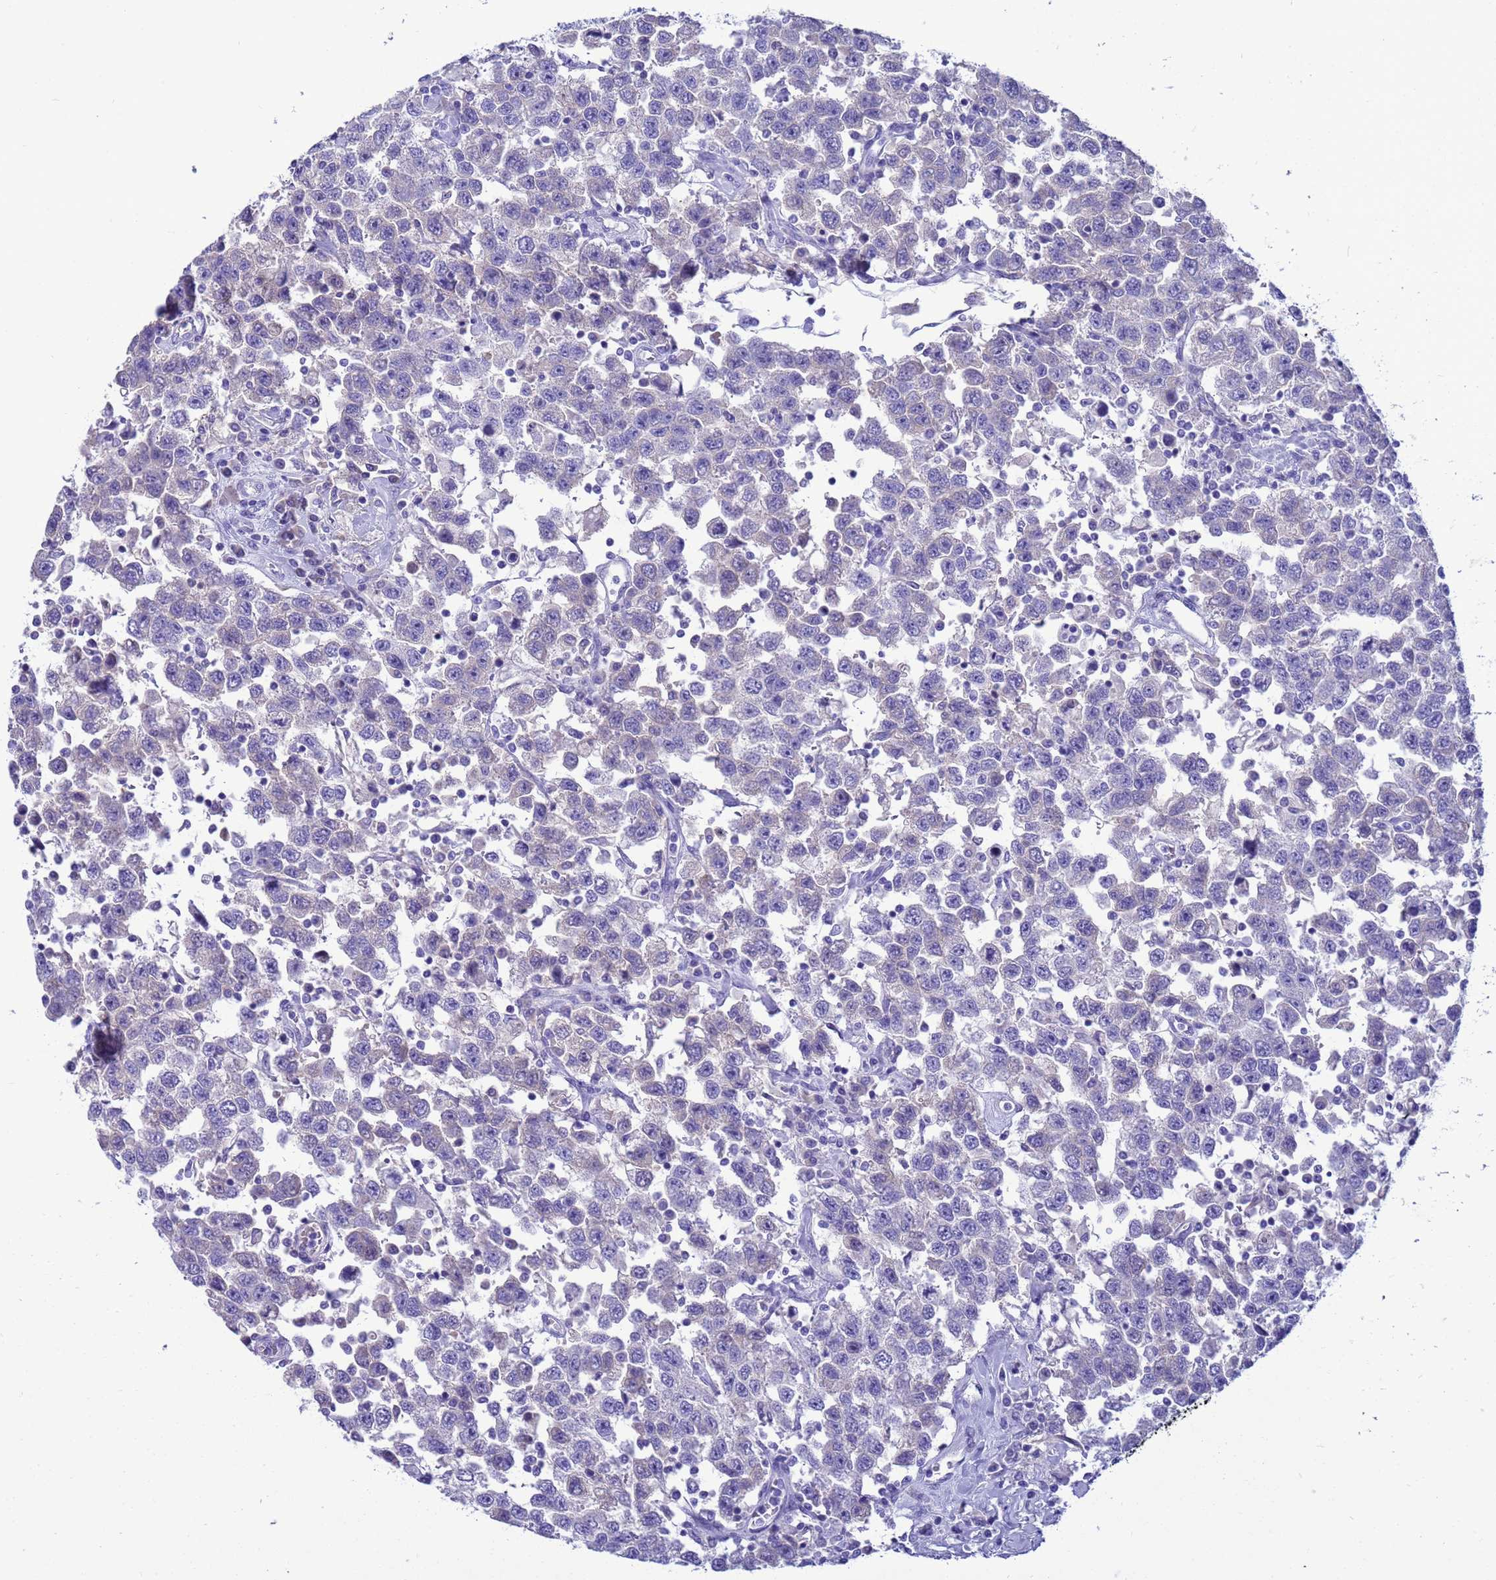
{"staining": {"intensity": "negative", "quantity": "none", "location": "none"}, "tissue": "testis cancer", "cell_type": "Tumor cells", "image_type": "cancer", "snomed": [{"axis": "morphology", "description": "Seminoma, NOS"}, {"axis": "topography", "description": "Testis"}], "caption": "Immunohistochemistry (IHC) of human testis cancer (seminoma) displays no expression in tumor cells.", "gene": "SYCN", "patient": {"sex": "male", "age": 41}}